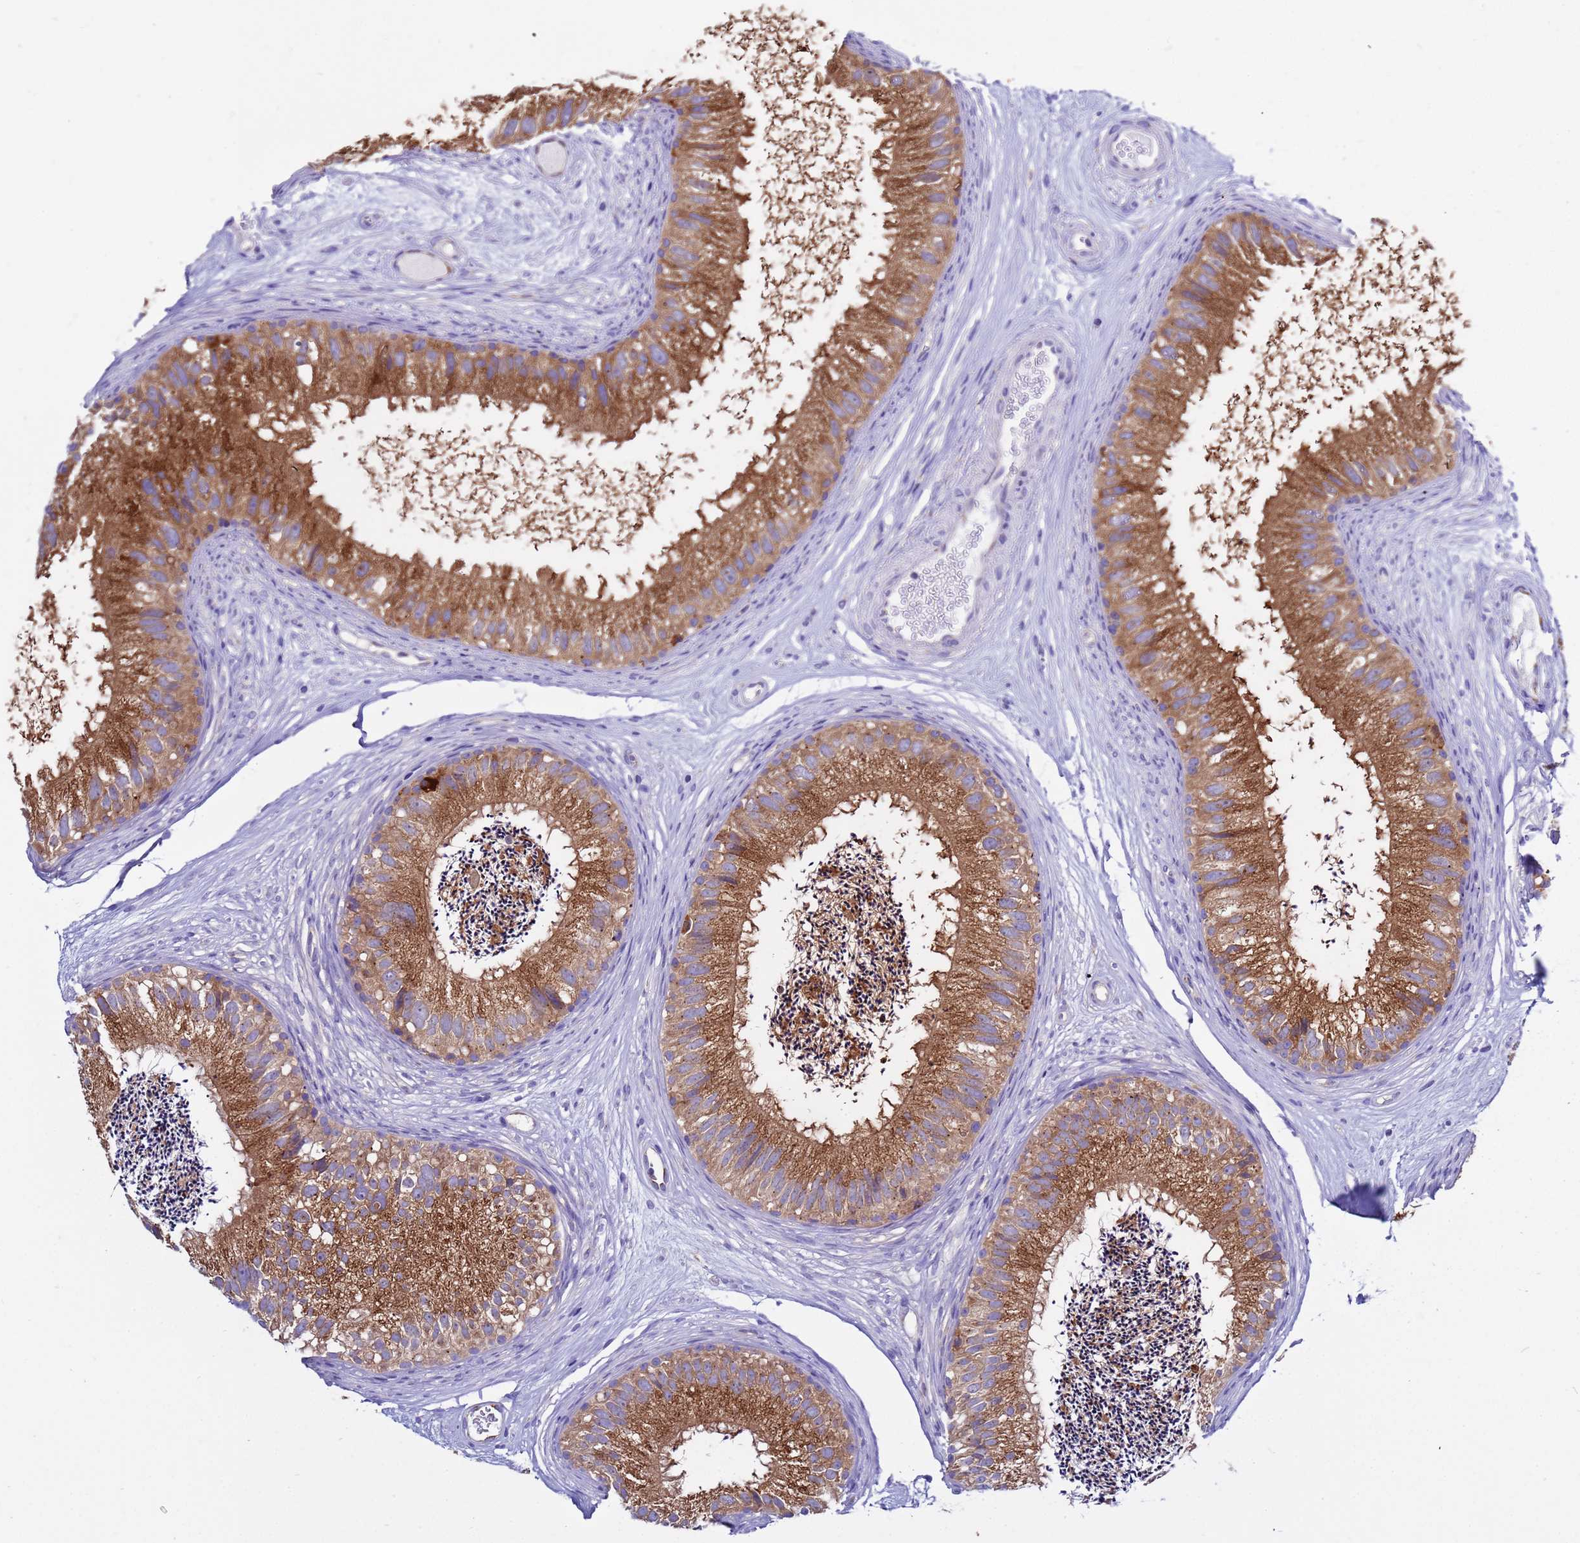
{"staining": {"intensity": "strong", "quantity": ">75%", "location": "cytoplasmic/membranous"}, "tissue": "epididymis", "cell_type": "Glandular cells", "image_type": "normal", "snomed": [{"axis": "morphology", "description": "Normal tissue, NOS"}, {"axis": "topography", "description": "Epididymis"}], "caption": "IHC of unremarkable human epididymis demonstrates high levels of strong cytoplasmic/membranous expression in about >75% of glandular cells.", "gene": "ANAPC1", "patient": {"sex": "male", "age": 77}}